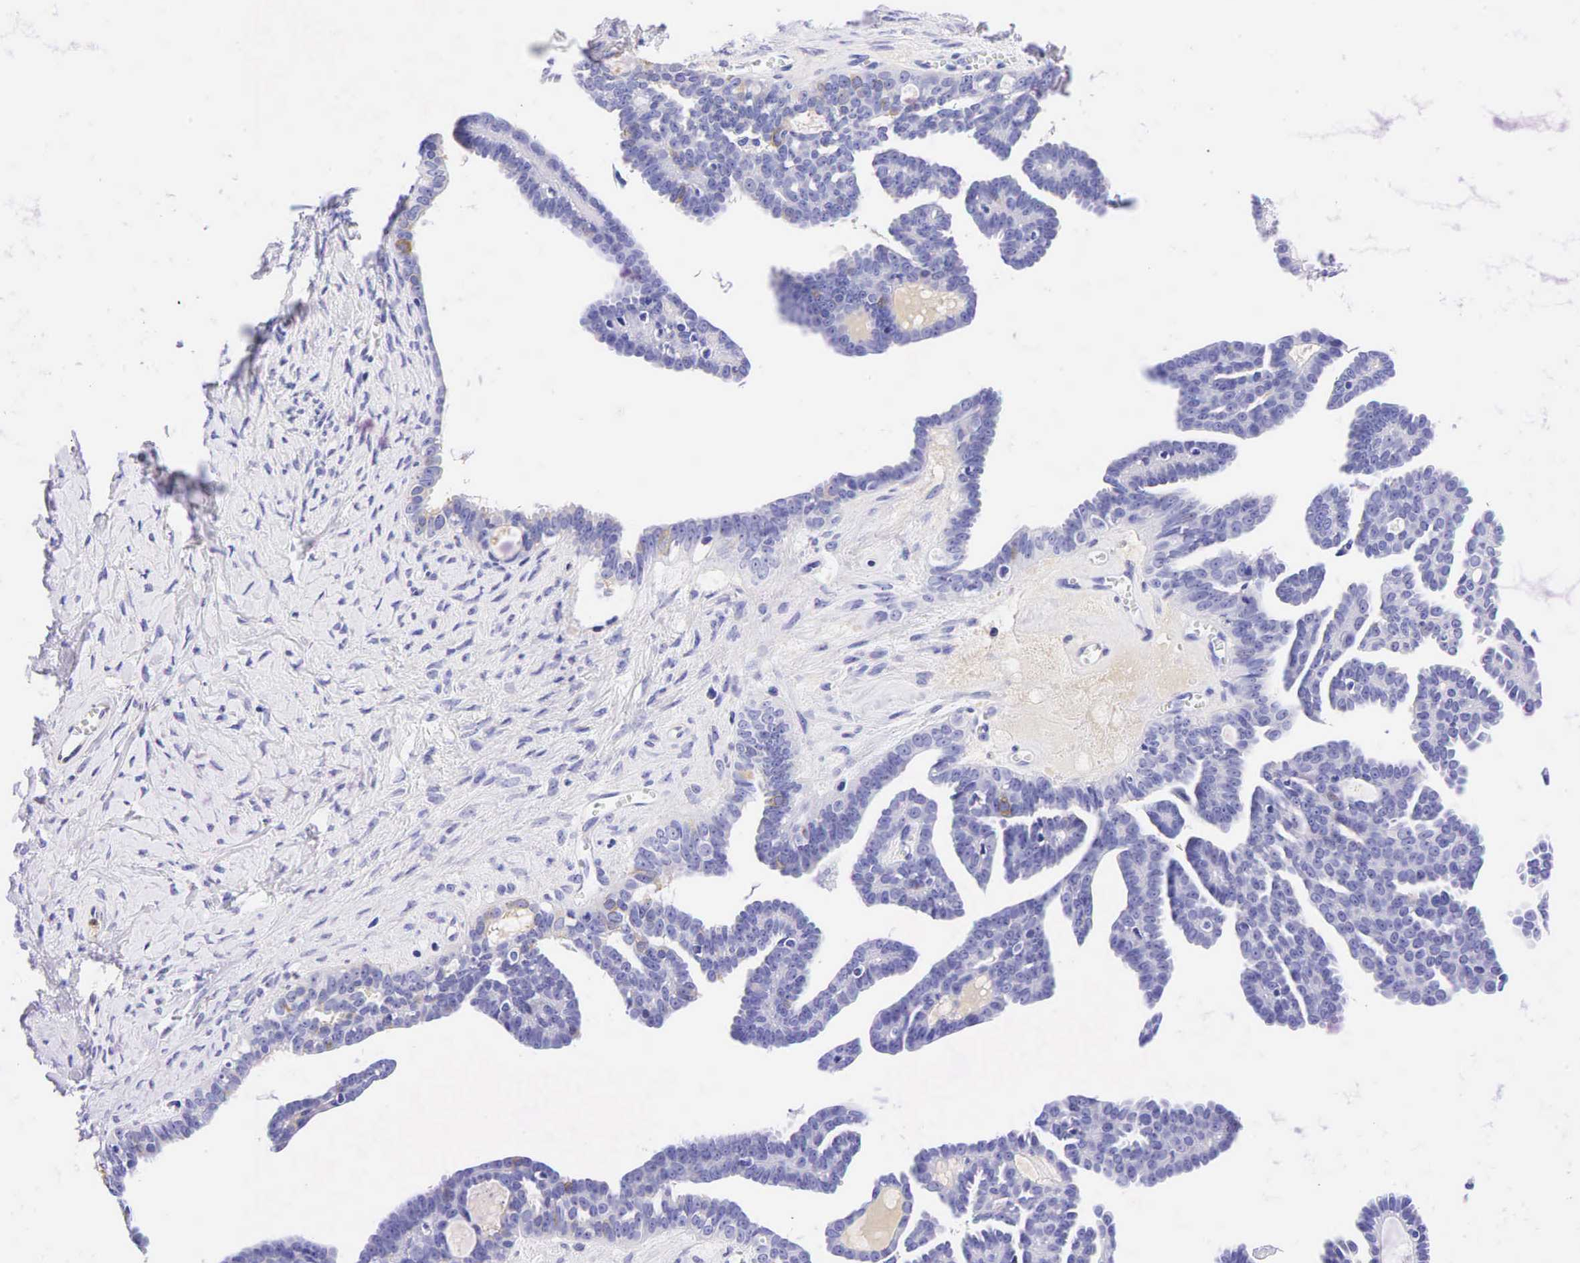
{"staining": {"intensity": "weak", "quantity": "<25%", "location": "cytoplasmic/membranous"}, "tissue": "ovarian cancer", "cell_type": "Tumor cells", "image_type": "cancer", "snomed": [{"axis": "morphology", "description": "Cystadenocarcinoma, serous, NOS"}, {"axis": "topography", "description": "Ovary"}], "caption": "Photomicrograph shows no significant protein staining in tumor cells of ovarian cancer. (Brightfield microscopy of DAB (3,3'-diaminobenzidine) immunohistochemistry at high magnification).", "gene": "TNFRSF8", "patient": {"sex": "female", "age": 71}}